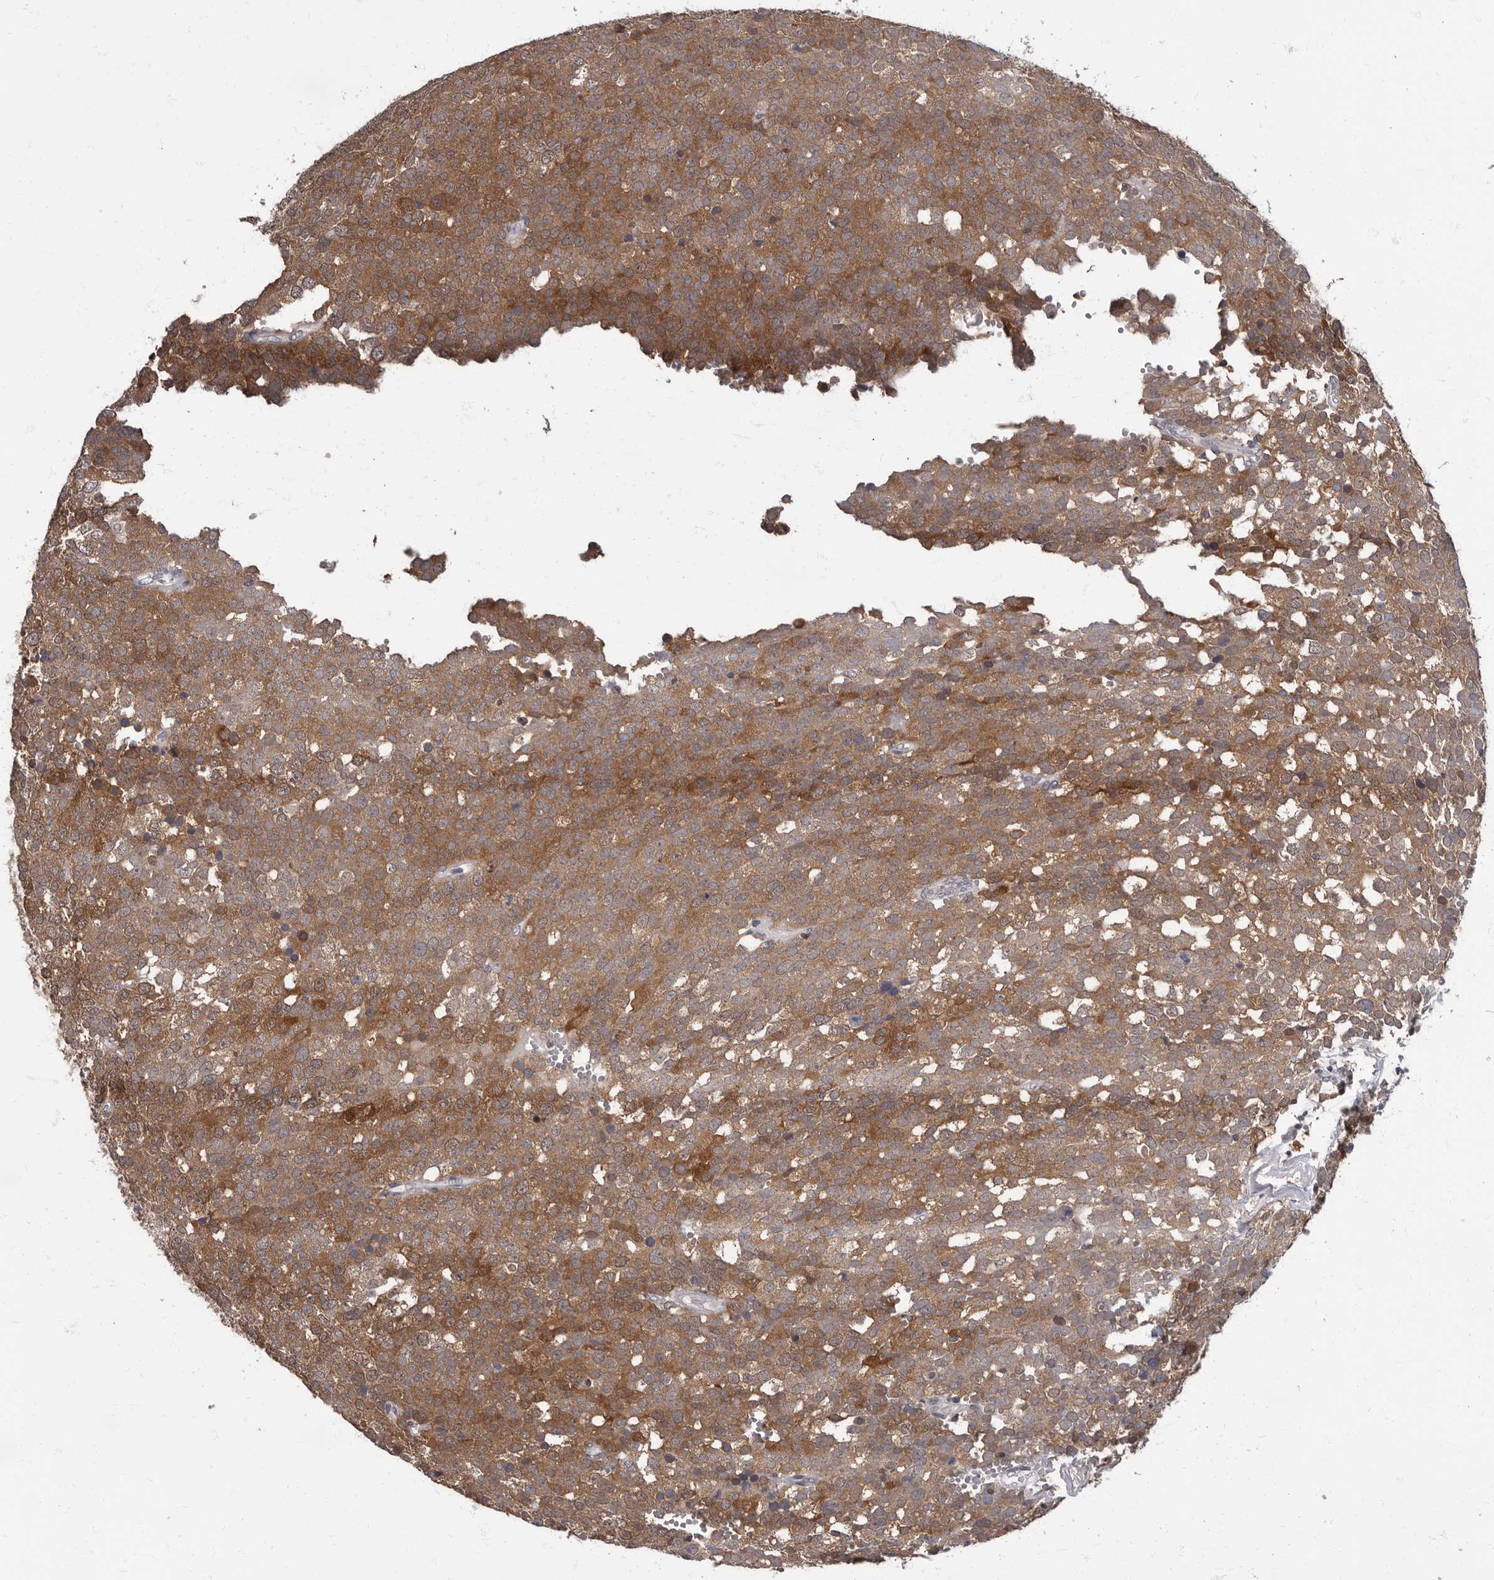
{"staining": {"intensity": "moderate", "quantity": ">75%", "location": "cytoplasmic/membranous"}, "tissue": "testis cancer", "cell_type": "Tumor cells", "image_type": "cancer", "snomed": [{"axis": "morphology", "description": "Seminoma, NOS"}, {"axis": "topography", "description": "Testis"}], "caption": "Immunohistochemistry image of human testis cancer (seminoma) stained for a protein (brown), which displays medium levels of moderate cytoplasmic/membranous staining in approximately >75% of tumor cells.", "gene": "C1orf50", "patient": {"sex": "male", "age": 71}}